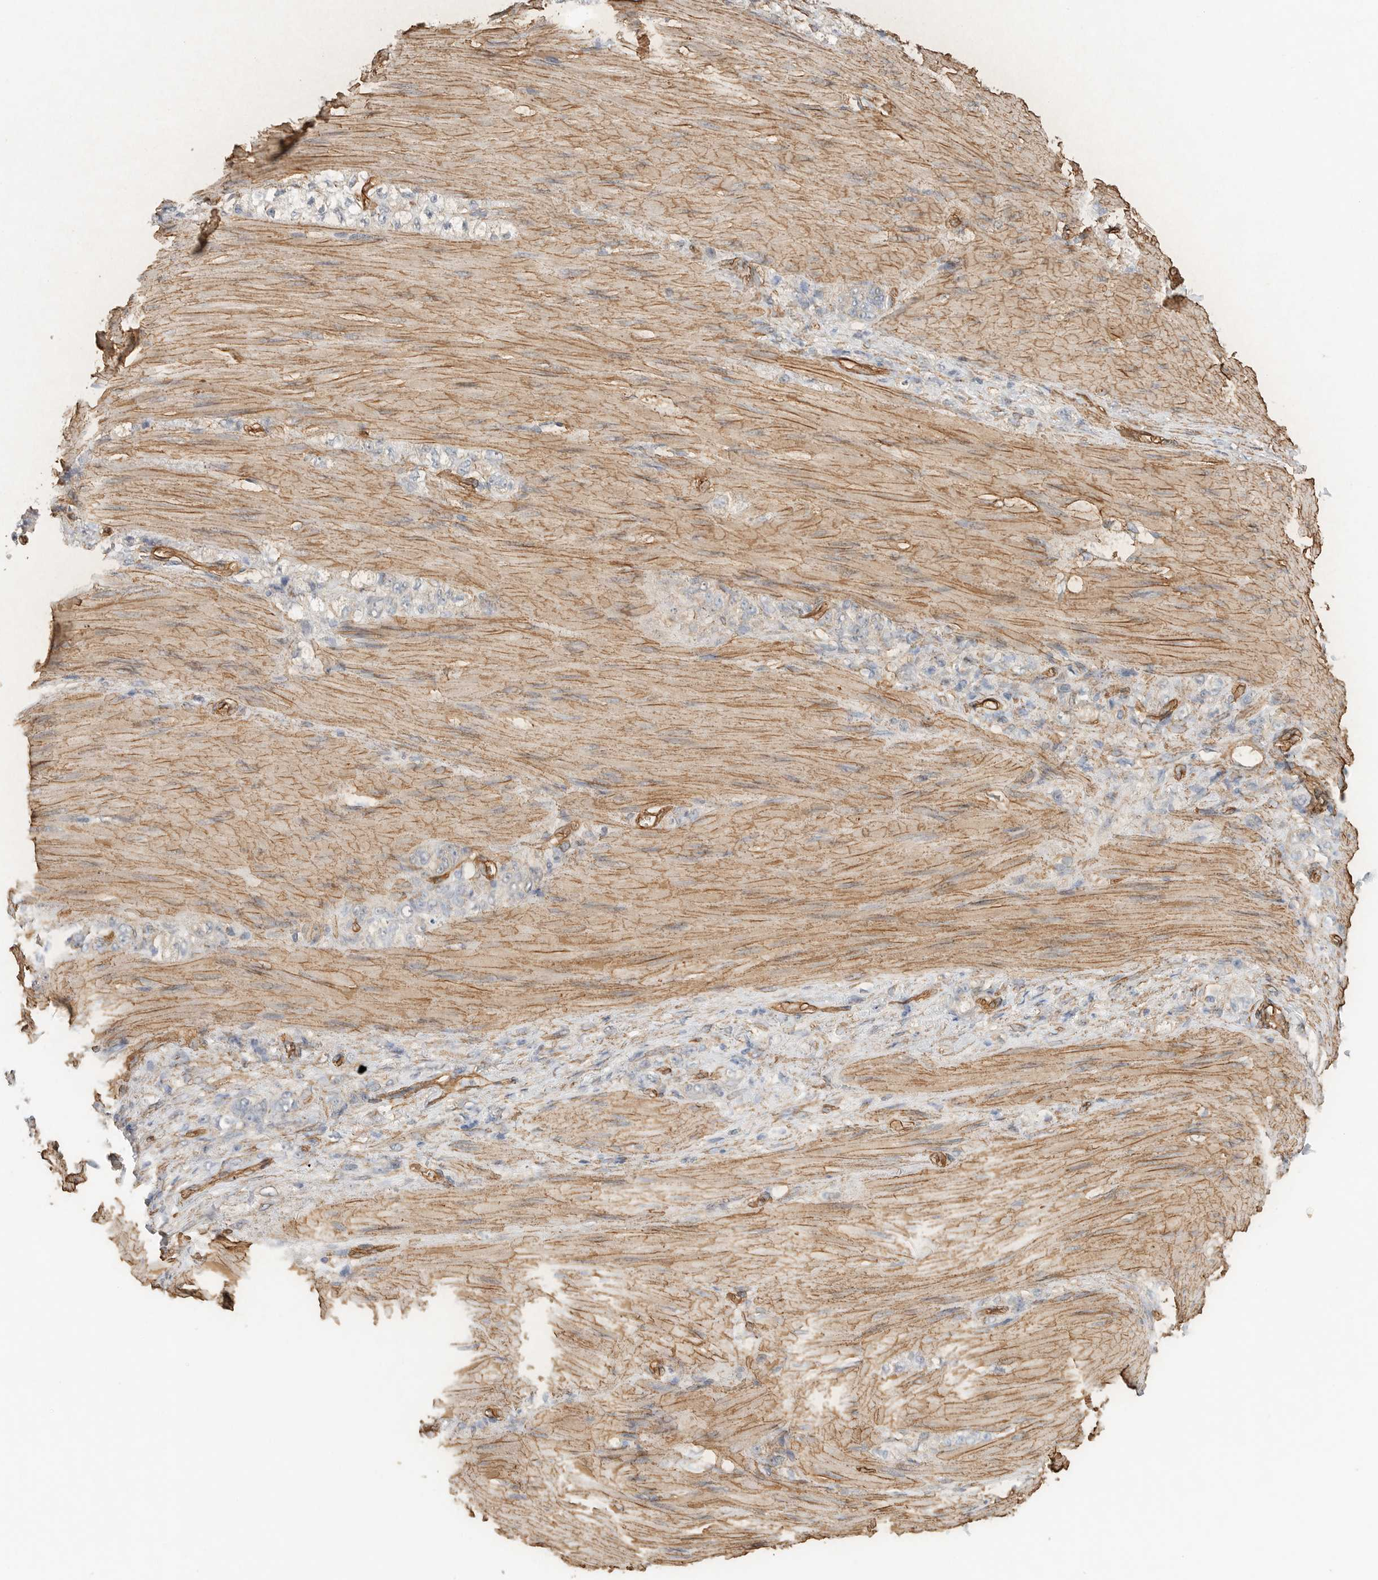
{"staining": {"intensity": "negative", "quantity": "none", "location": "none"}, "tissue": "stomach cancer", "cell_type": "Tumor cells", "image_type": "cancer", "snomed": [{"axis": "morphology", "description": "Normal tissue, NOS"}, {"axis": "morphology", "description": "Adenocarcinoma, NOS"}, {"axis": "topography", "description": "Stomach"}], "caption": "DAB immunohistochemical staining of human stomach cancer displays no significant expression in tumor cells. (DAB (3,3'-diaminobenzidine) immunohistochemistry visualized using brightfield microscopy, high magnification).", "gene": "JMJD4", "patient": {"sex": "male", "age": 82}}